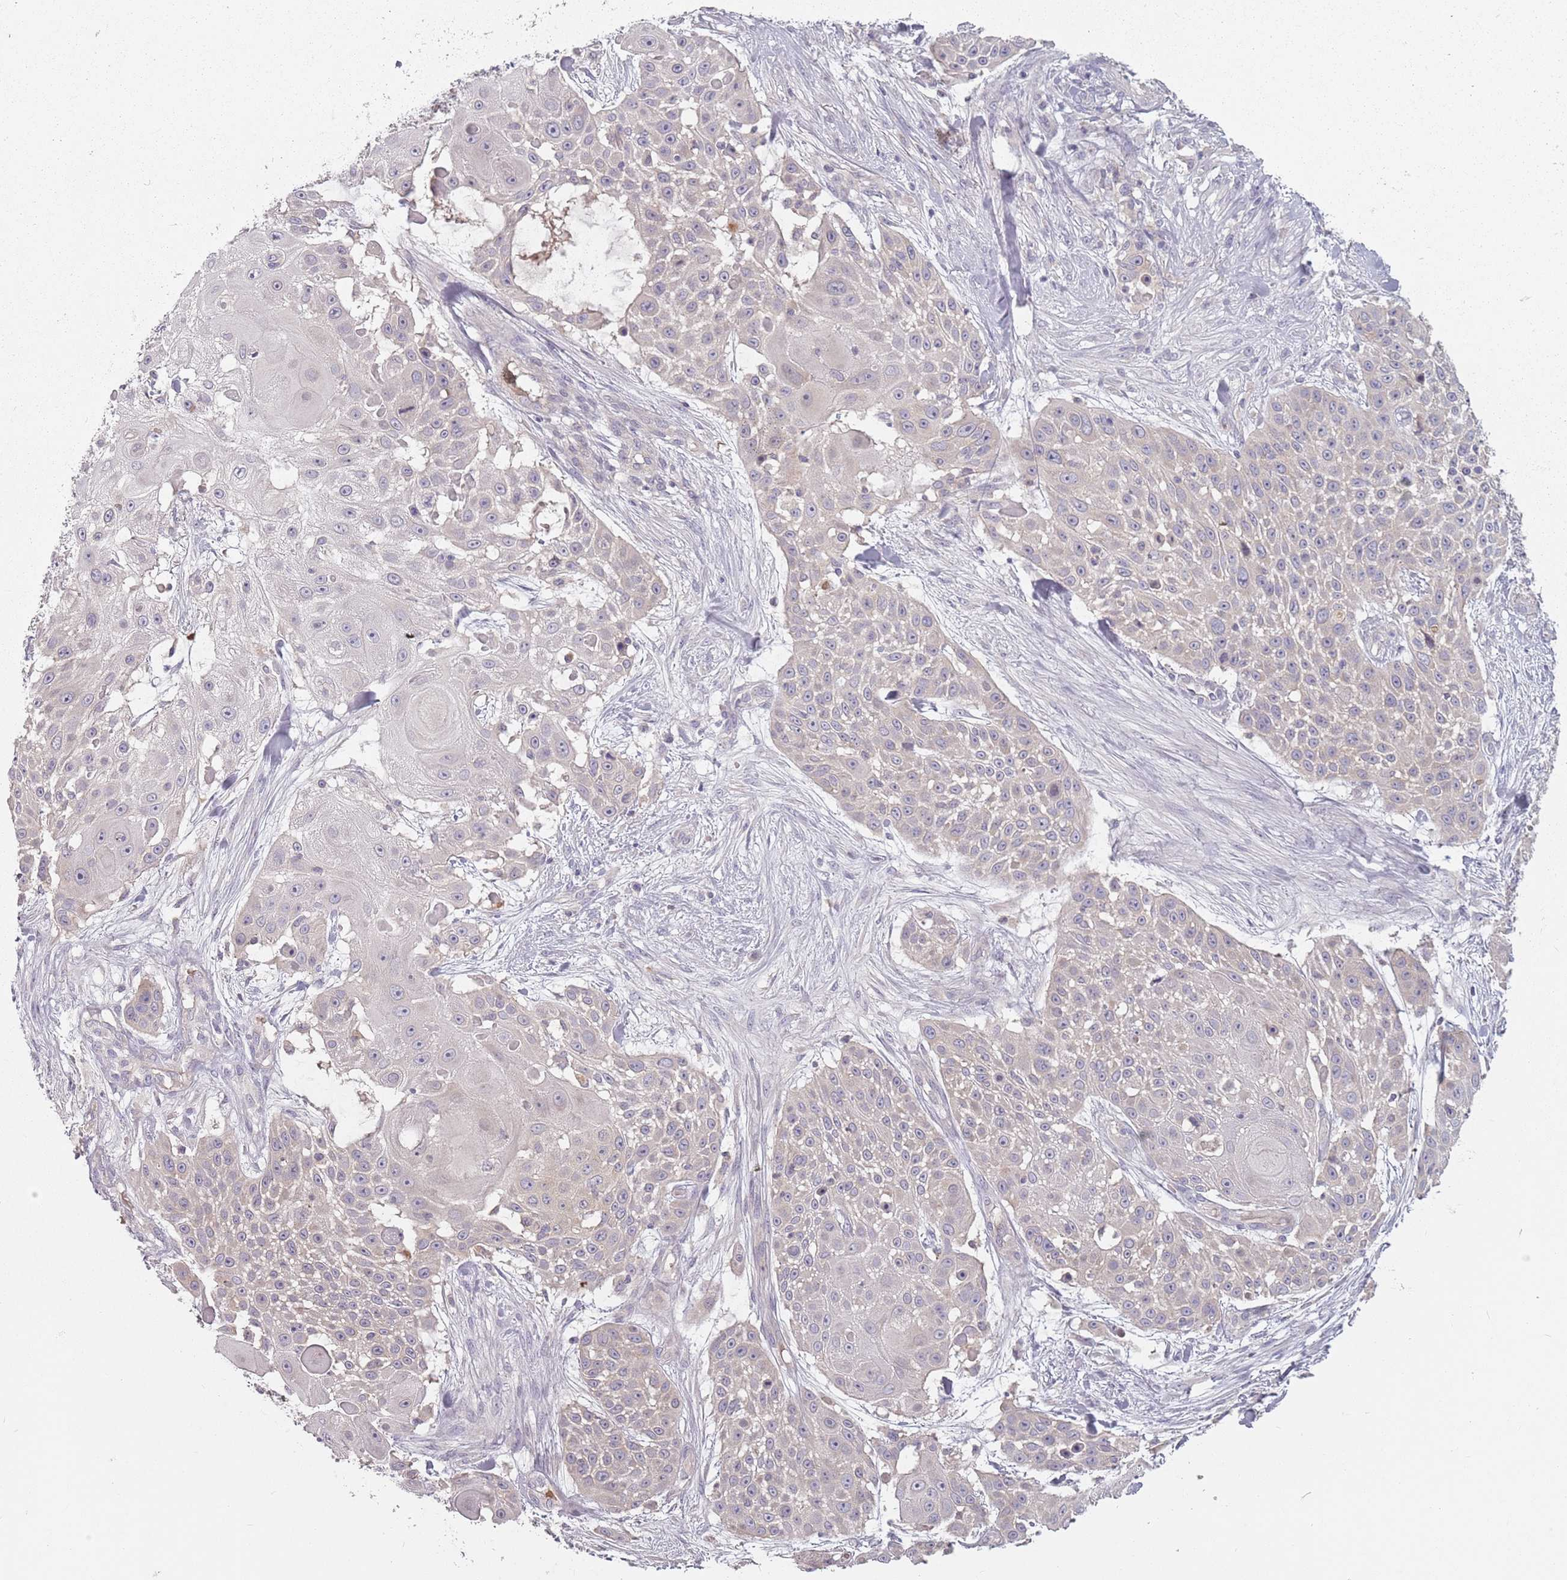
{"staining": {"intensity": "negative", "quantity": "none", "location": "none"}, "tissue": "skin cancer", "cell_type": "Tumor cells", "image_type": "cancer", "snomed": [{"axis": "morphology", "description": "Squamous cell carcinoma, NOS"}, {"axis": "topography", "description": "Skin"}], "caption": "DAB (3,3'-diaminobenzidine) immunohistochemical staining of human skin squamous cell carcinoma exhibits no significant positivity in tumor cells.", "gene": "ASB13", "patient": {"sex": "female", "age": 86}}